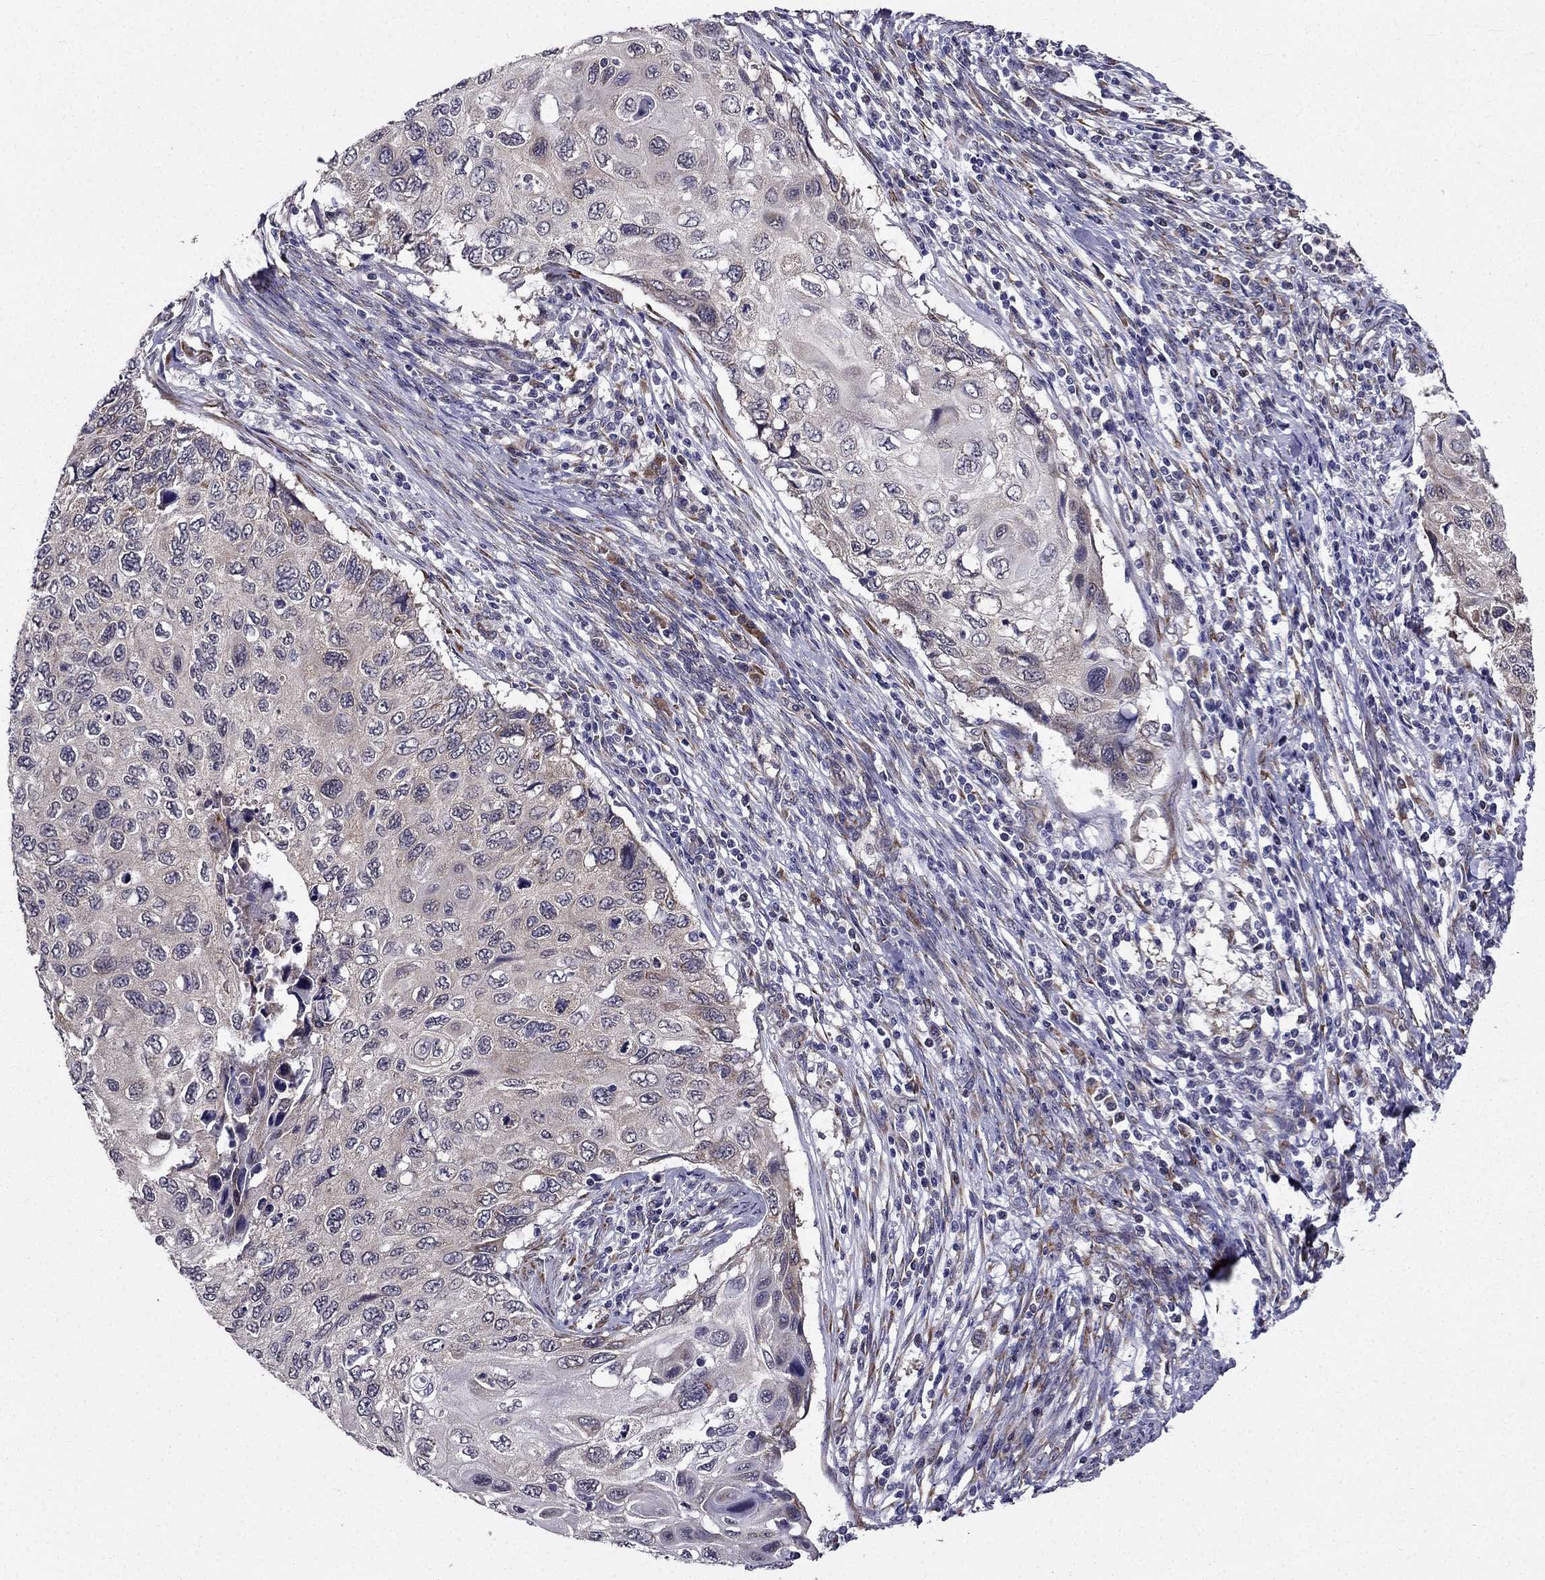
{"staining": {"intensity": "weak", "quantity": "<25%", "location": "cytoplasmic/membranous"}, "tissue": "cervical cancer", "cell_type": "Tumor cells", "image_type": "cancer", "snomed": [{"axis": "morphology", "description": "Squamous cell carcinoma, NOS"}, {"axis": "topography", "description": "Cervix"}], "caption": "Human squamous cell carcinoma (cervical) stained for a protein using immunohistochemistry displays no staining in tumor cells.", "gene": "ARHGEF28", "patient": {"sex": "female", "age": 70}}